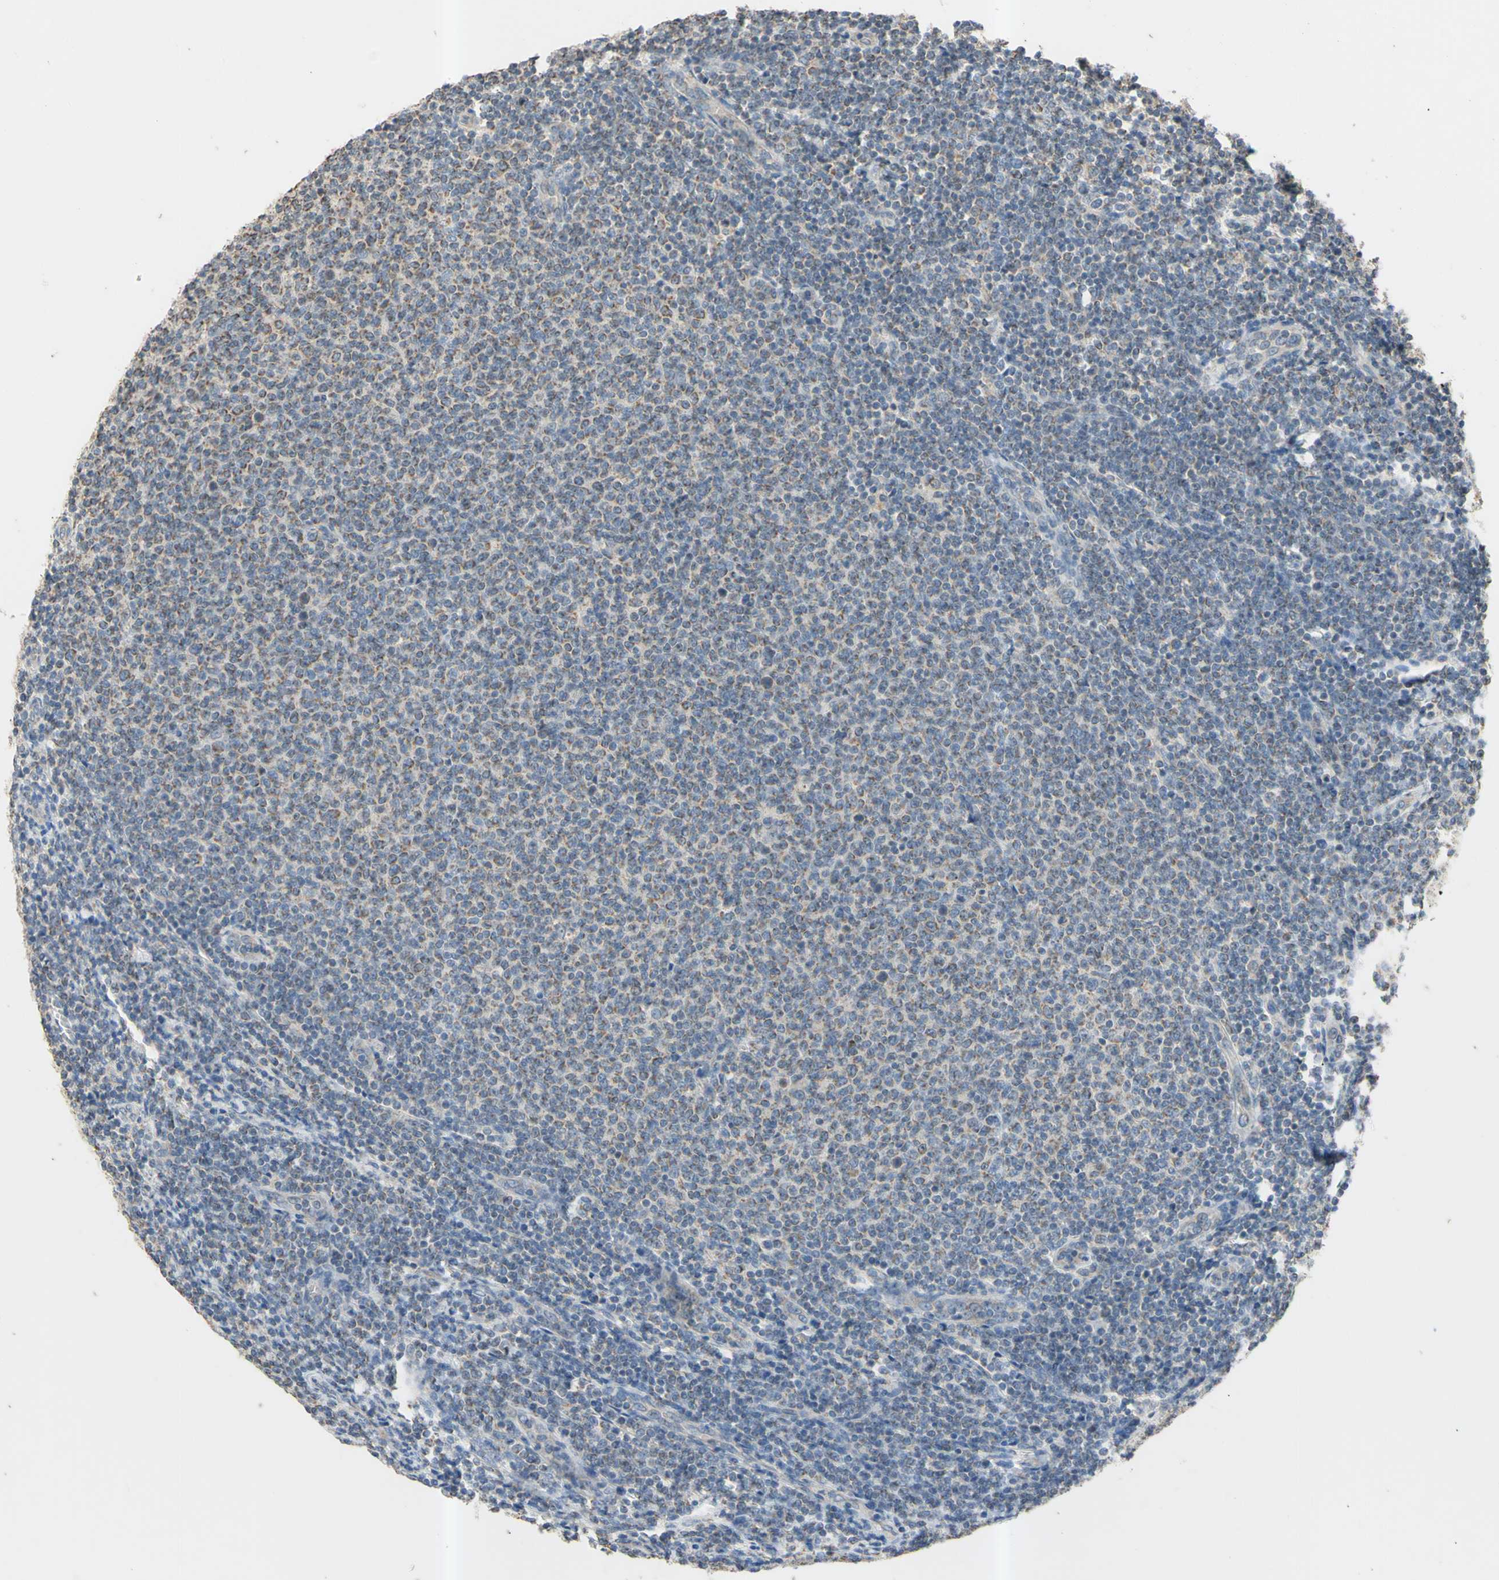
{"staining": {"intensity": "weak", "quantity": "25%-75%", "location": "cytoplasmic/membranous"}, "tissue": "lymphoma", "cell_type": "Tumor cells", "image_type": "cancer", "snomed": [{"axis": "morphology", "description": "Malignant lymphoma, non-Hodgkin's type, Low grade"}, {"axis": "topography", "description": "Lymph node"}], "caption": "A high-resolution photomicrograph shows immunohistochemistry (IHC) staining of malignant lymphoma, non-Hodgkin's type (low-grade), which reveals weak cytoplasmic/membranous staining in approximately 25%-75% of tumor cells.", "gene": "PTGIS", "patient": {"sex": "male", "age": 66}}